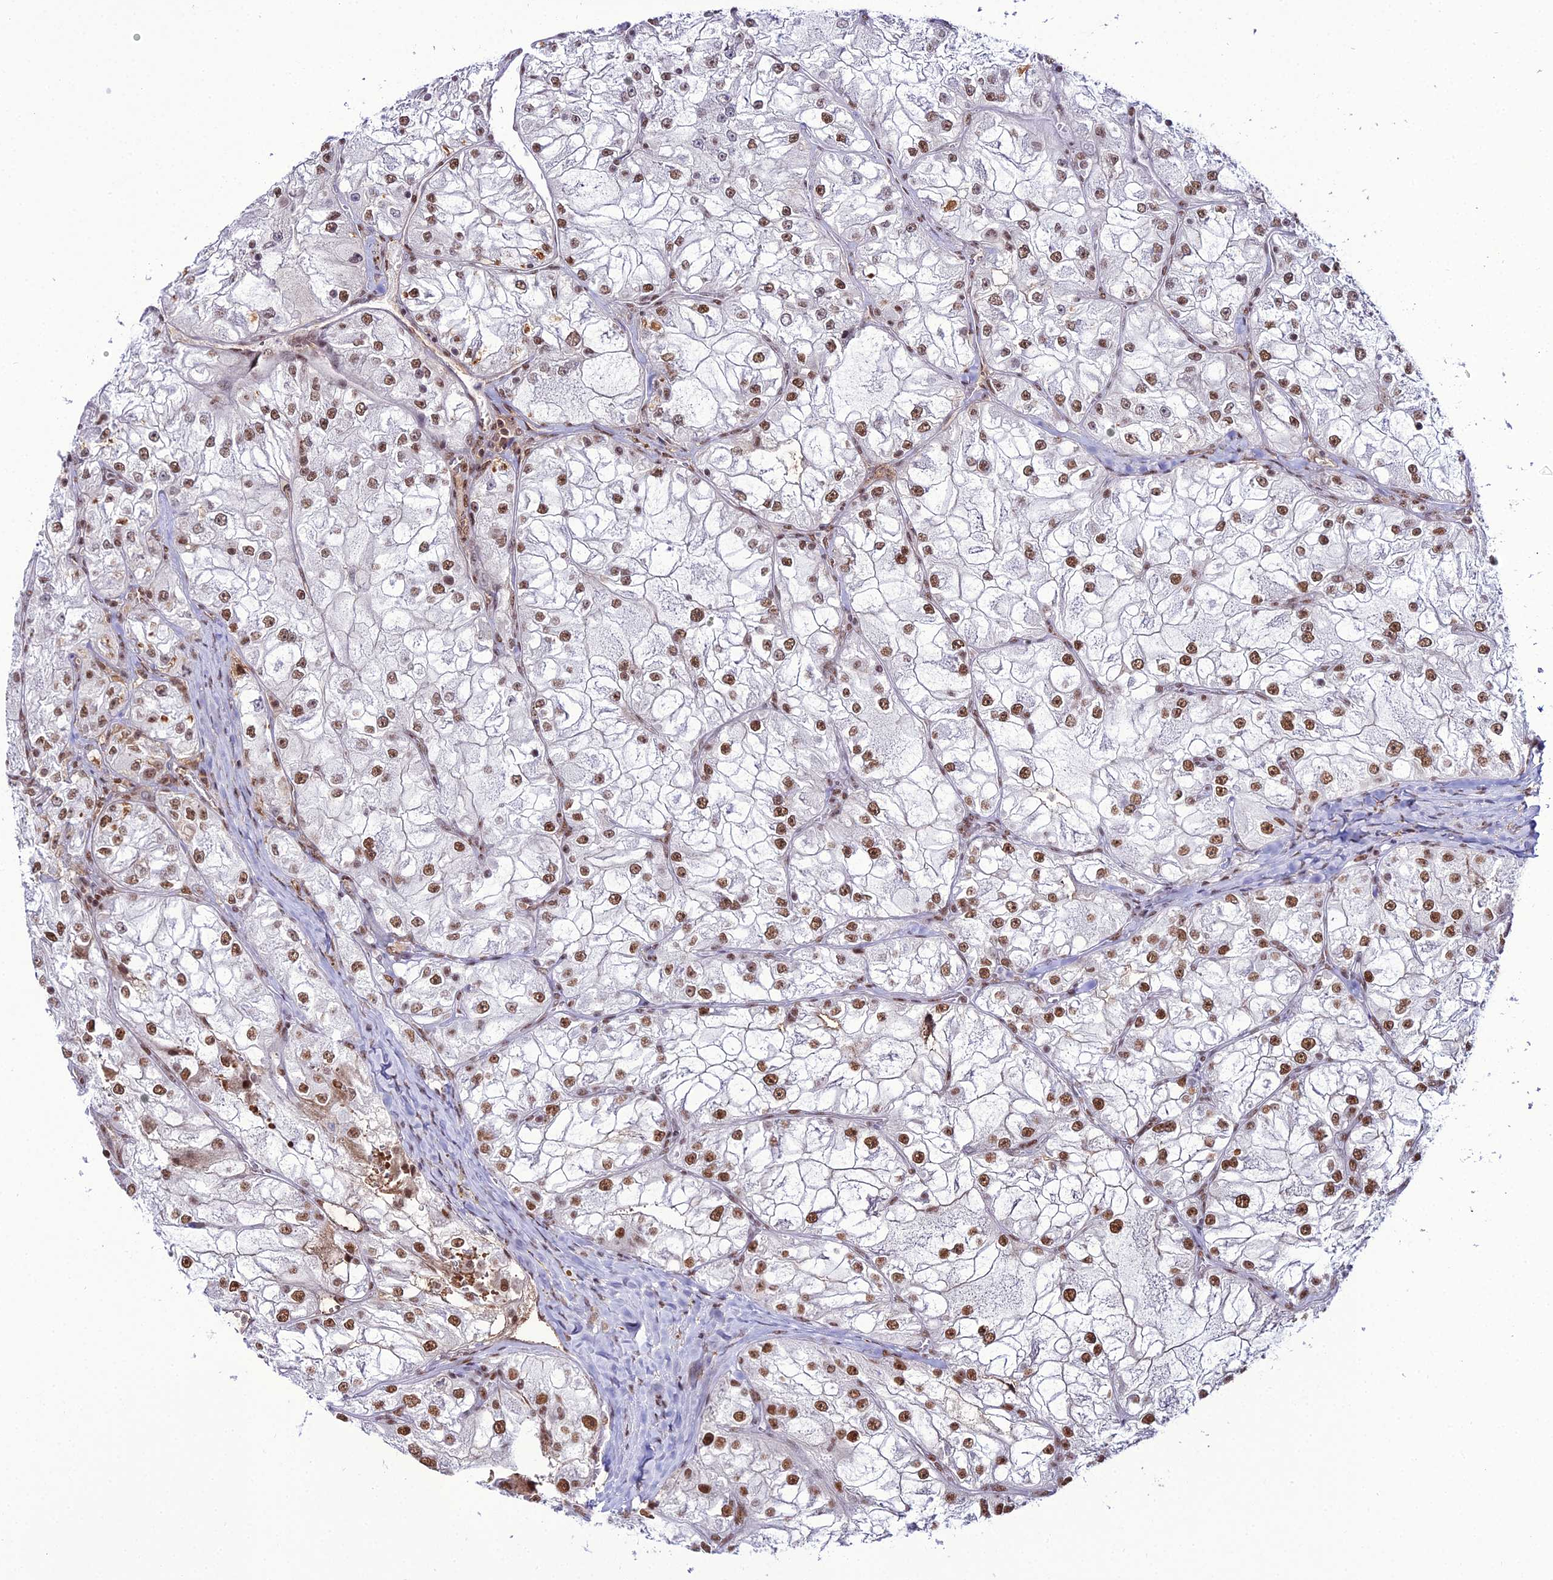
{"staining": {"intensity": "moderate", "quantity": "25%-75%", "location": "nuclear"}, "tissue": "renal cancer", "cell_type": "Tumor cells", "image_type": "cancer", "snomed": [{"axis": "morphology", "description": "Adenocarcinoma, NOS"}, {"axis": "topography", "description": "Kidney"}], "caption": "Protein staining of adenocarcinoma (renal) tissue shows moderate nuclear staining in about 25%-75% of tumor cells.", "gene": "RBM12", "patient": {"sex": "female", "age": 72}}